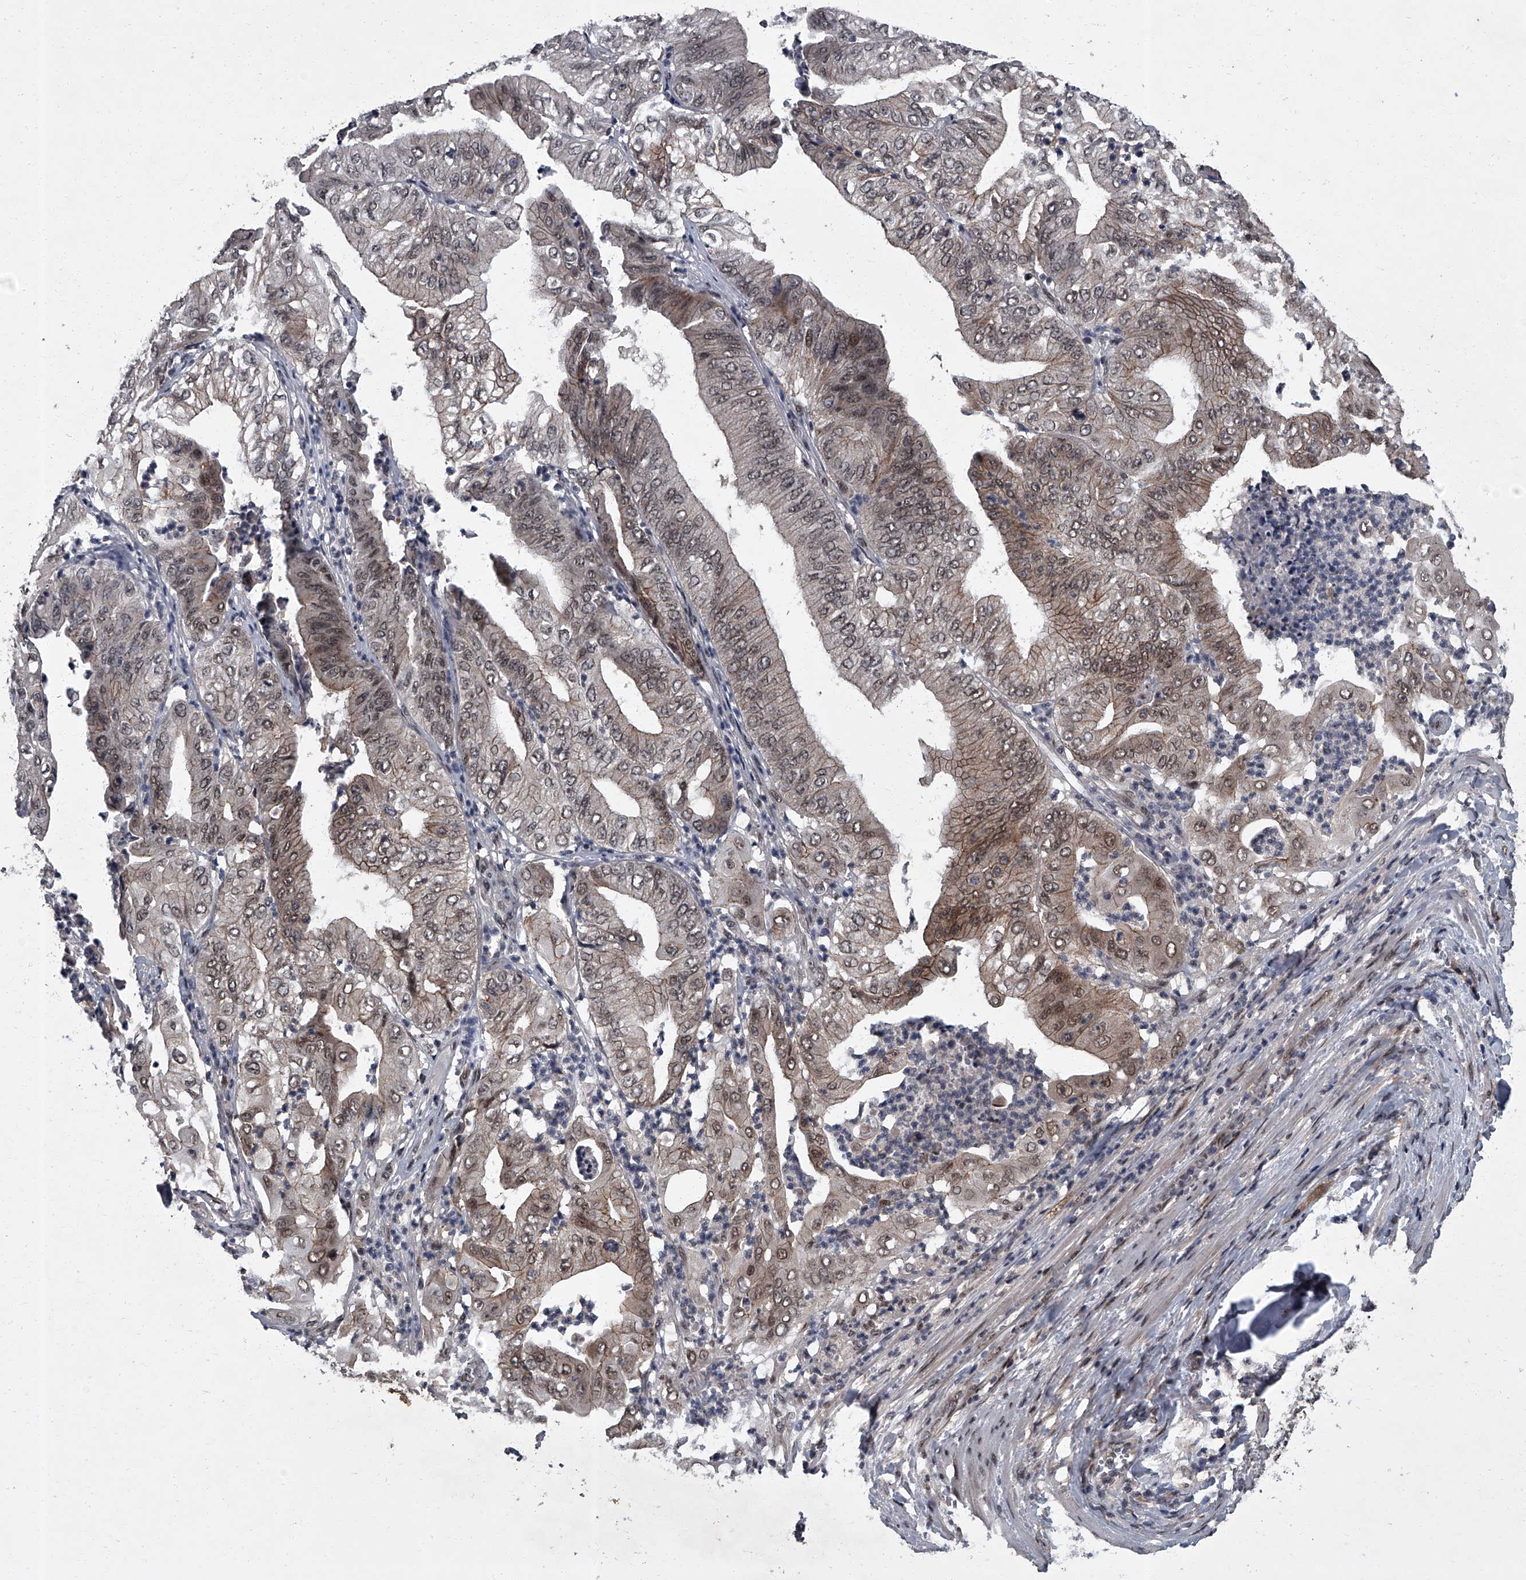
{"staining": {"intensity": "weak", "quantity": ">75%", "location": "cytoplasmic/membranous,nuclear"}, "tissue": "pancreatic cancer", "cell_type": "Tumor cells", "image_type": "cancer", "snomed": [{"axis": "morphology", "description": "Adenocarcinoma, NOS"}, {"axis": "topography", "description": "Pancreas"}], "caption": "This image demonstrates immunohistochemistry (IHC) staining of human pancreatic cancer (adenocarcinoma), with low weak cytoplasmic/membranous and nuclear staining in about >75% of tumor cells.", "gene": "ZNF518B", "patient": {"sex": "female", "age": 77}}